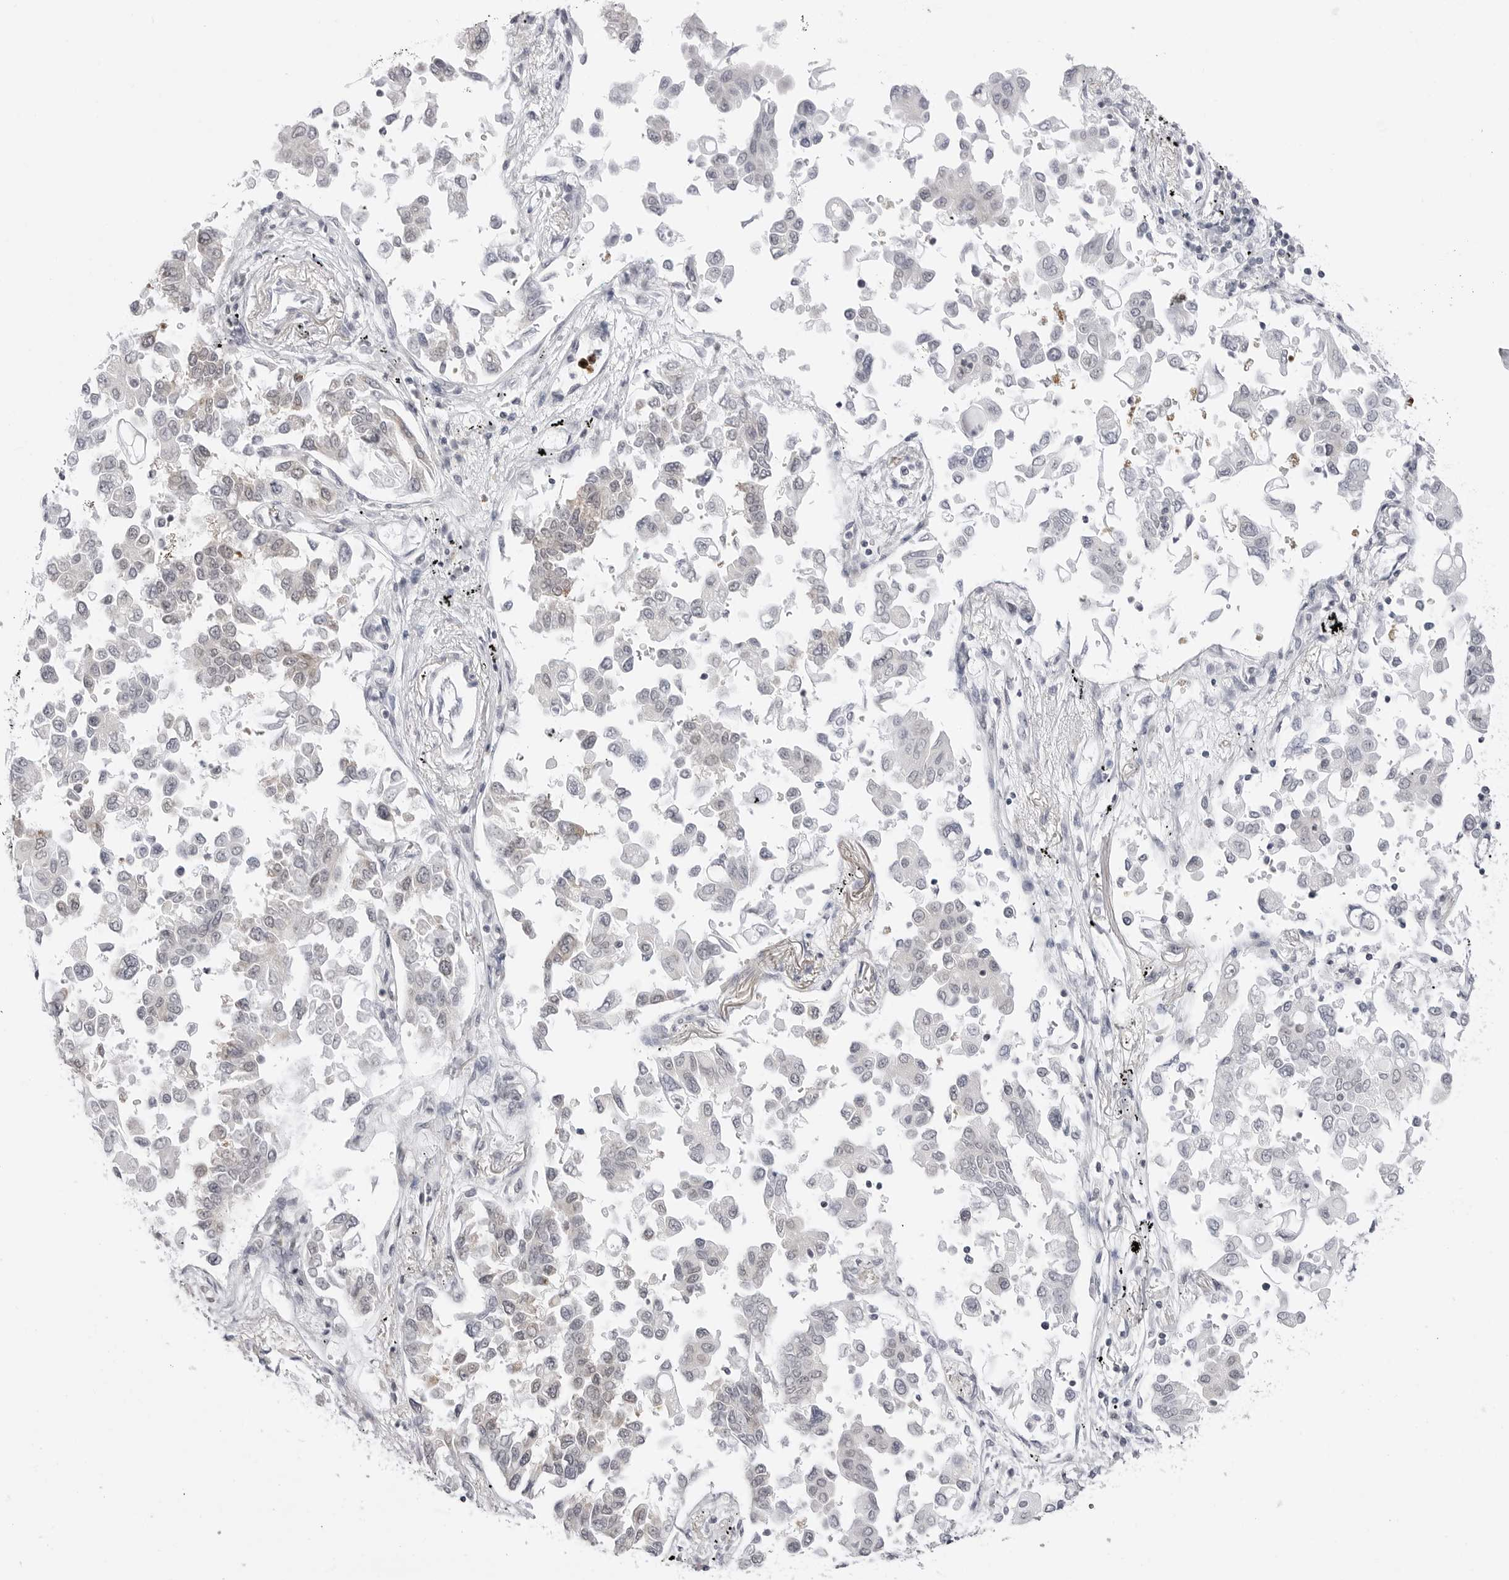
{"staining": {"intensity": "negative", "quantity": "none", "location": "none"}, "tissue": "lung cancer", "cell_type": "Tumor cells", "image_type": "cancer", "snomed": [{"axis": "morphology", "description": "Adenocarcinoma, NOS"}, {"axis": "topography", "description": "Lung"}], "caption": "Micrograph shows no protein positivity in tumor cells of lung adenocarcinoma tissue.", "gene": "PPP2R5C", "patient": {"sex": "female", "age": 67}}